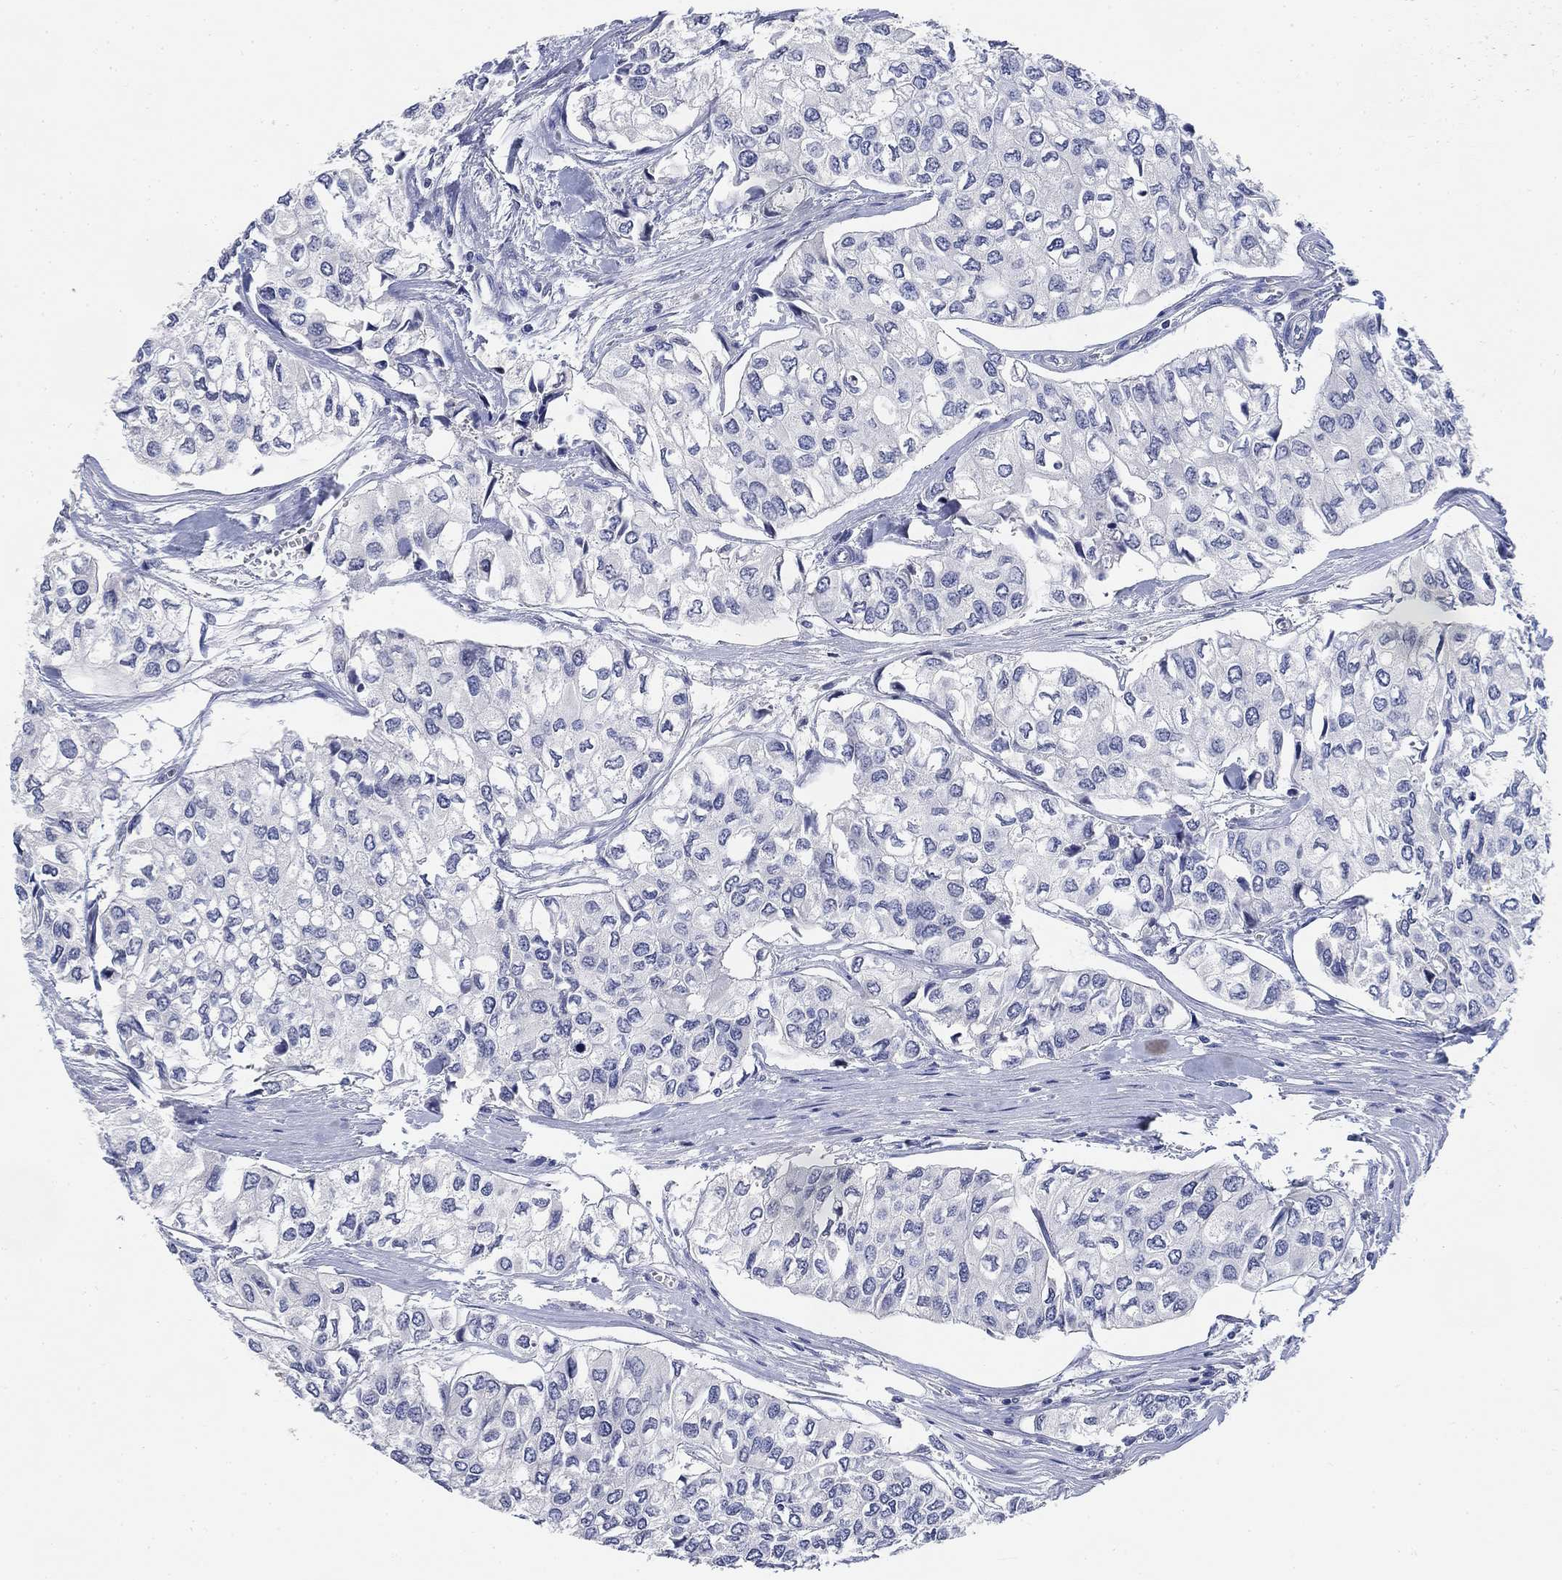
{"staining": {"intensity": "negative", "quantity": "none", "location": "none"}, "tissue": "urothelial cancer", "cell_type": "Tumor cells", "image_type": "cancer", "snomed": [{"axis": "morphology", "description": "Urothelial carcinoma, High grade"}, {"axis": "topography", "description": "Urinary bladder"}], "caption": "The immunohistochemistry (IHC) micrograph has no significant expression in tumor cells of urothelial cancer tissue. (DAB immunohistochemistry (IHC), high magnification).", "gene": "DAZL", "patient": {"sex": "male", "age": 73}}